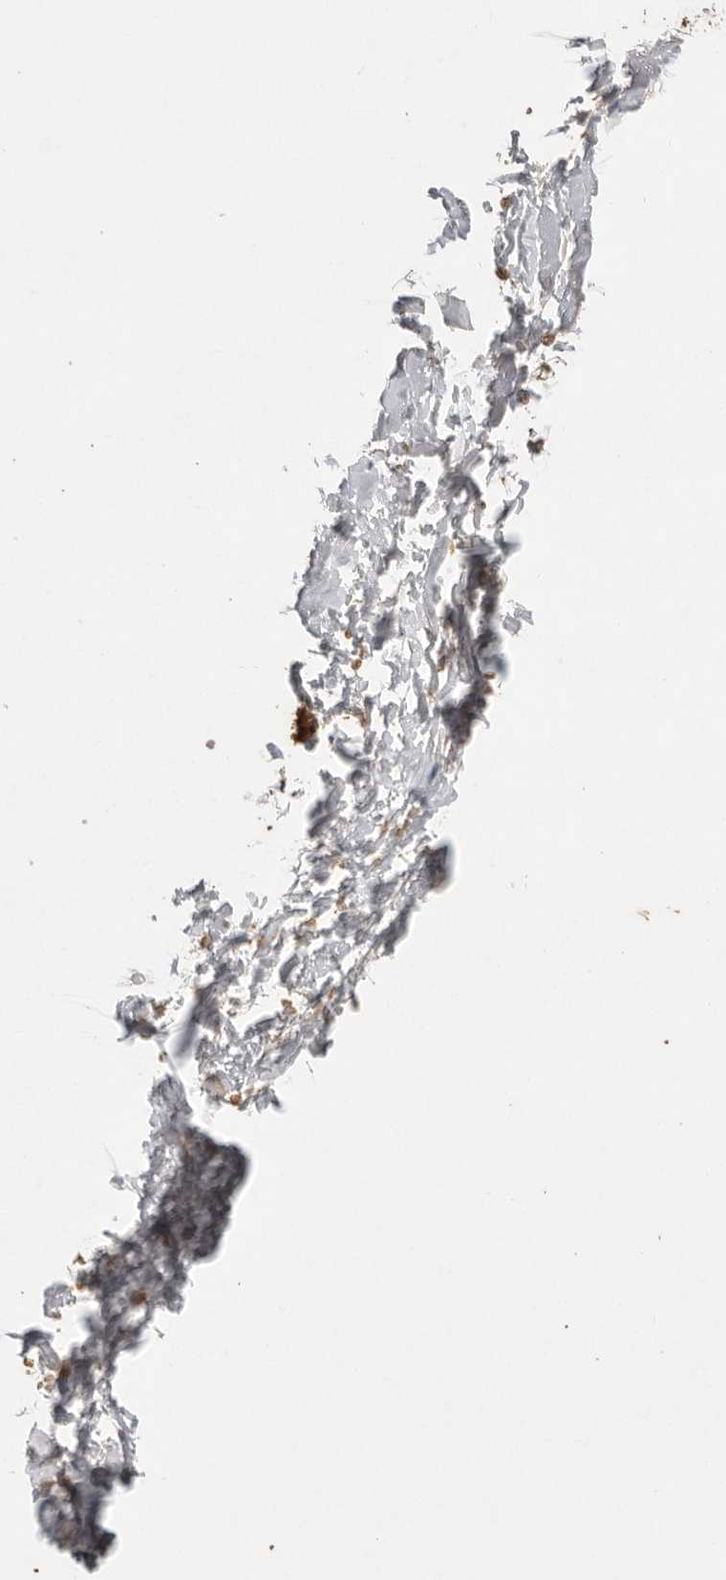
{"staining": {"intensity": "weak", "quantity": "25%-75%", "location": "cytoplasmic/membranous"}, "tissue": "adipose tissue", "cell_type": "Adipocytes", "image_type": "normal", "snomed": [{"axis": "morphology", "description": "Normal tissue, NOS"}, {"axis": "topography", "description": "Soft tissue"}], "caption": "Protein expression analysis of normal adipose tissue reveals weak cytoplasmic/membranous staining in about 25%-75% of adipocytes. Nuclei are stained in blue.", "gene": "IL27", "patient": {"sex": "male", "age": 72}}